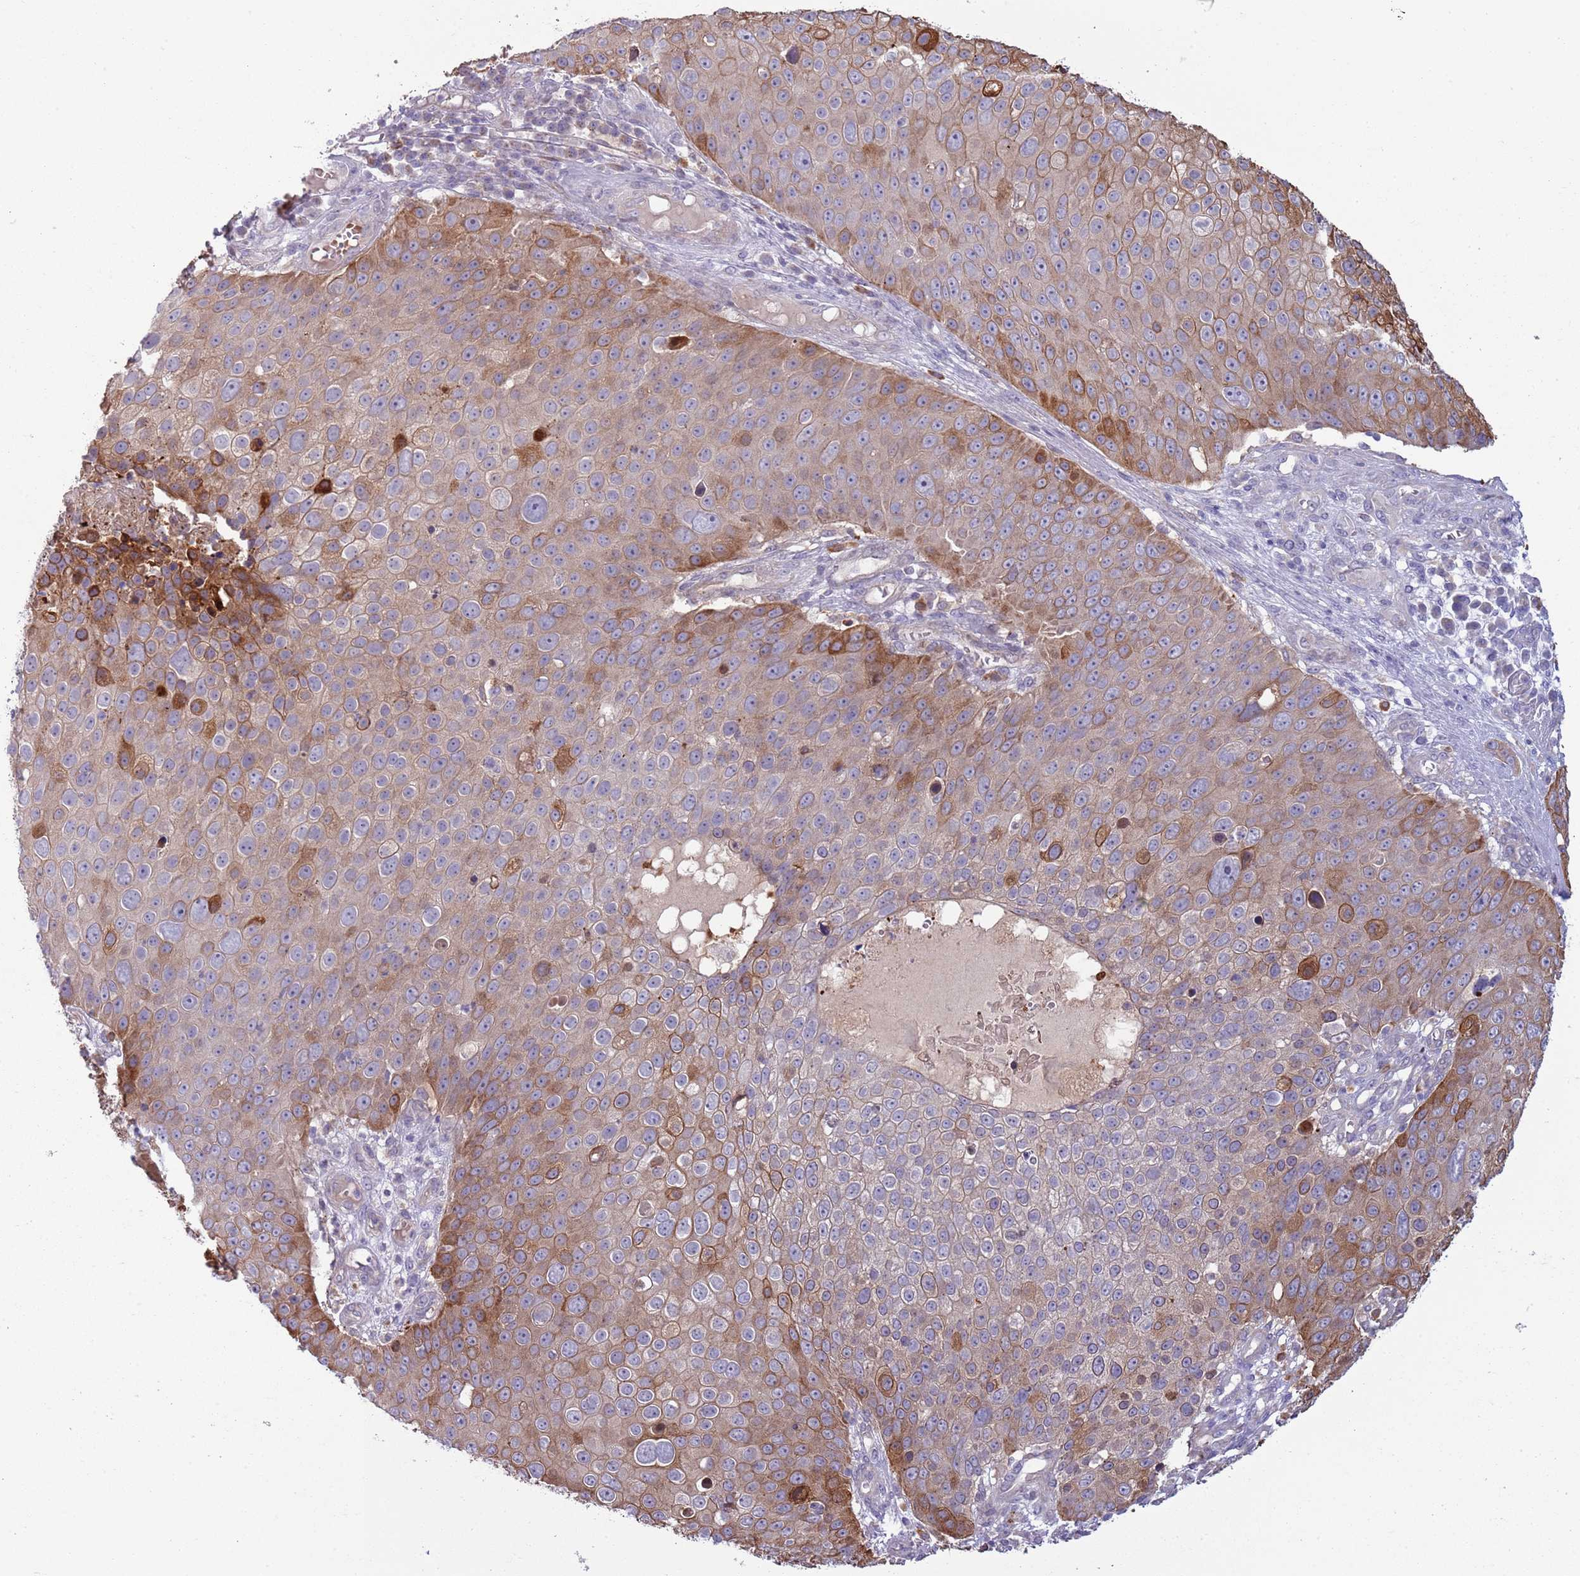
{"staining": {"intensity": "moderate", "quantity": "25%-75%", "location": "cytoplasmic/membranous"}, "tissue": "skin cancer", "cell_type": "Tumor cells", "image_type": "cancer", "snomed": [{"axis": "morphology", "description": "Squamous cell carcinoma, NOS"}, {"axis": "topography", "description": "Skin"}], "caption": "A brown stain labels moderate cytoplasmic/membranous staining of a protein in skin cancer (squamous cell carcinoma) tumor cells.", "gene": "TINAGL1", "patient": {"sex": "male", "age": 71}}